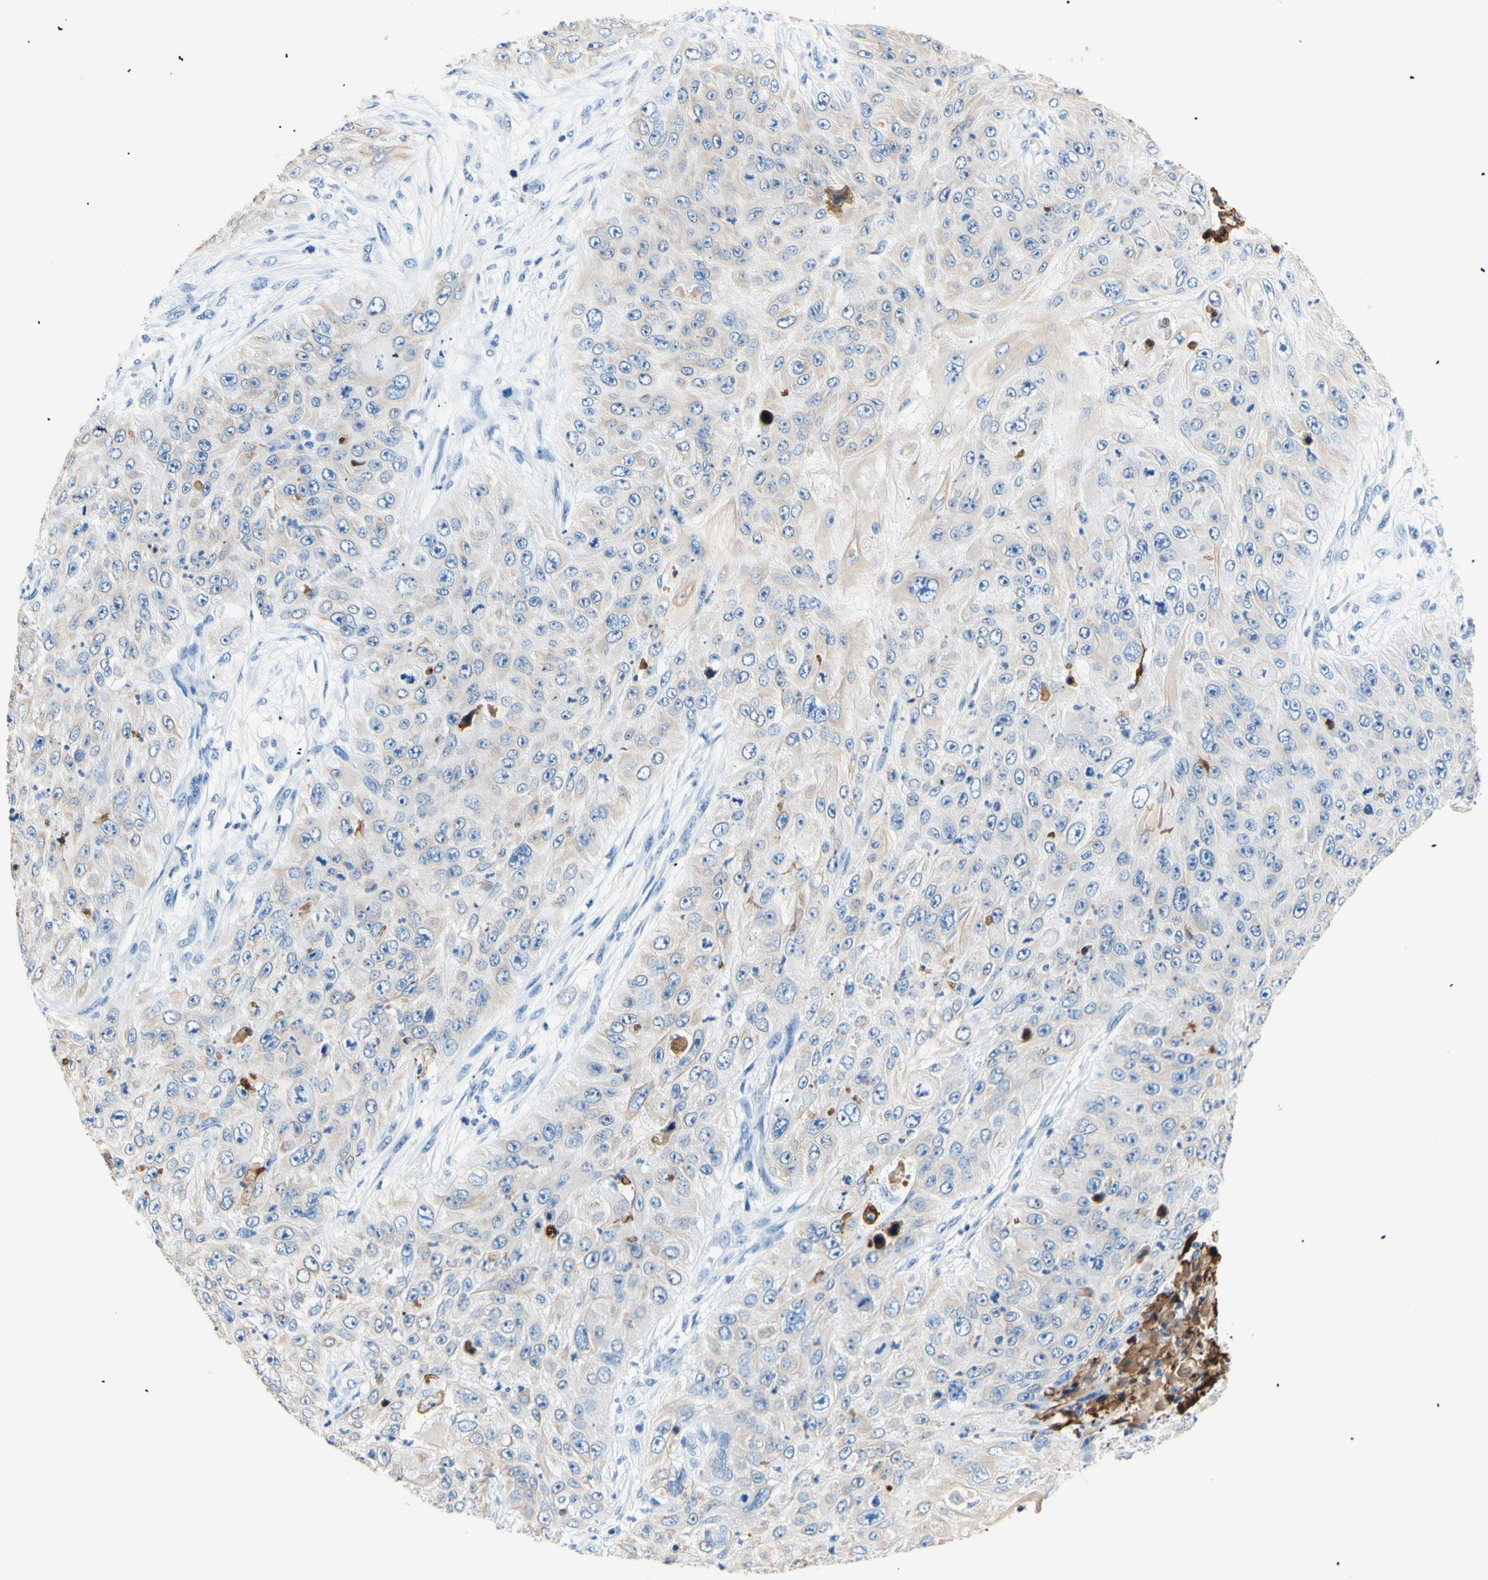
{"staining": {"intensity": "negative", "quantity": "none", "location": "none"}, "tissue": "skin cancer", "cell_type": "Tumor cells", "image_type": "cancer", "snomed": [{"axis": "morphology", "description": "Squamous cell carcinoma, NOS"}, {"axis": "topography", "description": "Skin"}], "caption": "High magnification brightfield microscopy of squamous cell carcinoma (skin) stained with DAB (3,3'-diaminobenzidine) (brown) and counterstained with hematoxylin (blue): tumor cells show no significant positivity.", "gene": "HPCA", "patient": {"sex": "female", "age": 80}}